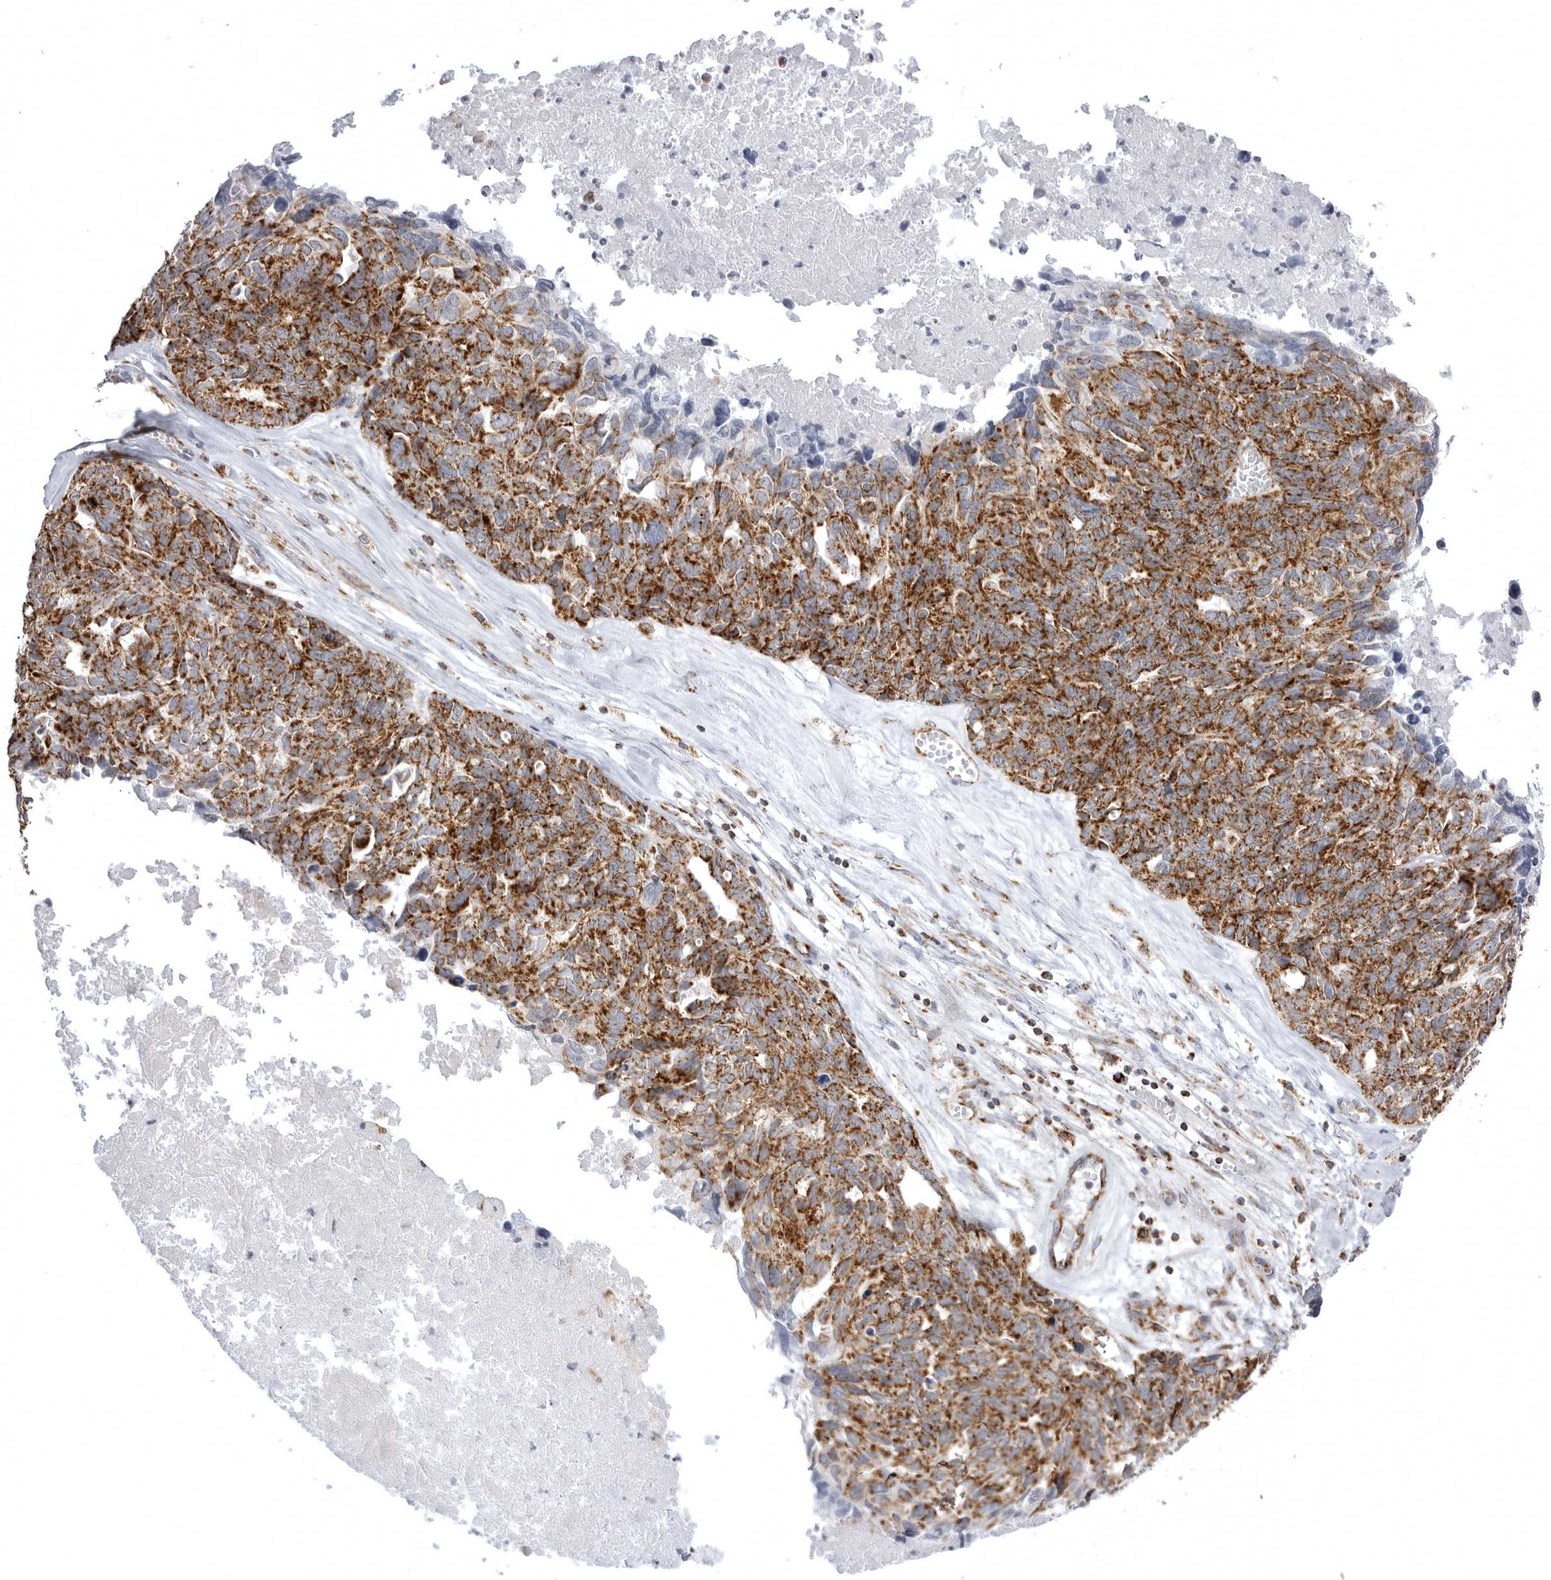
{"staining": {"intensity": "strong", "quantity": ">75%", "location": "cytoplasmic/membranous"}, "tissue": "ovarian cancer", "cell_type": "Tumor cells", "image_type": "cancer", "snomed": [{"axis": "morphology", "description": "Cystadenocarcinoma, serous, NOS"}, {"axis": "topography", "description": "Ovary"}], "caption": "Human serous cystadenocarcinoma (ovarian) stained with a protein marker shows strong staining in tumor cells.", "gene": "TUFM", "patient": {"sex": "female", "age": 79}}